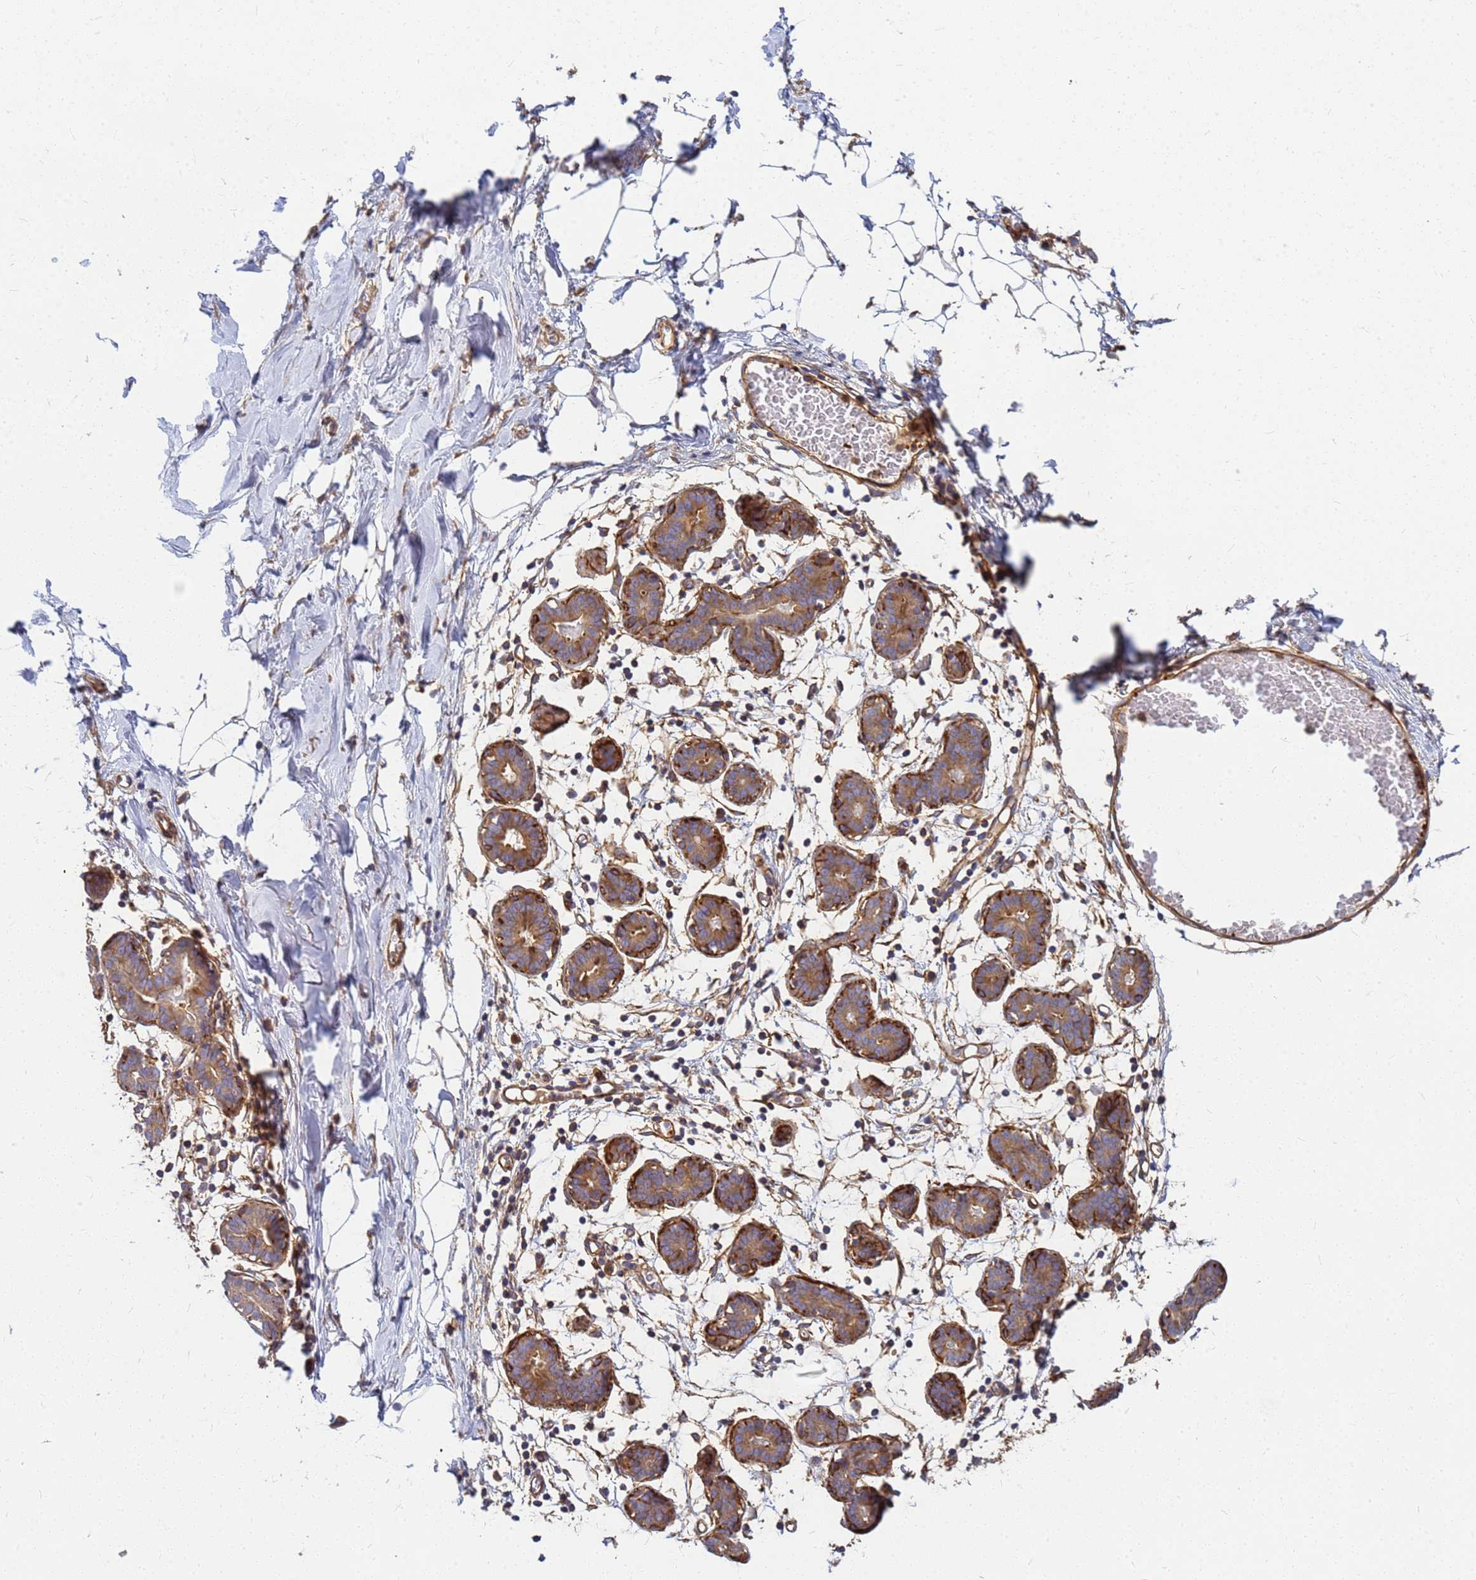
{"staining": {"intensity": "negative", "quantity": "none", "location": "none"}, "tissue": "breast", "cell_type": "Adipocytes", "image_type": "normal", "snomed": [{"axis": "morphology", "description": "Normal tissue, NOS"}, {"axis": "topography", "description": "Breast"}], "caption": "High magnification brightfield microscopy of normal breast stained with DAB (3,3'-diaminobenzidine) (brown) and counterstained with hematoxylin (blue): adipocytes show no significant staining. (Brightfield microscopy of DAB (3,3'-diaminobenzidine) immunohistochemistry at high magnification).", "gene": "C2CD5", "patient": {"sex": "female", "age": 27}}